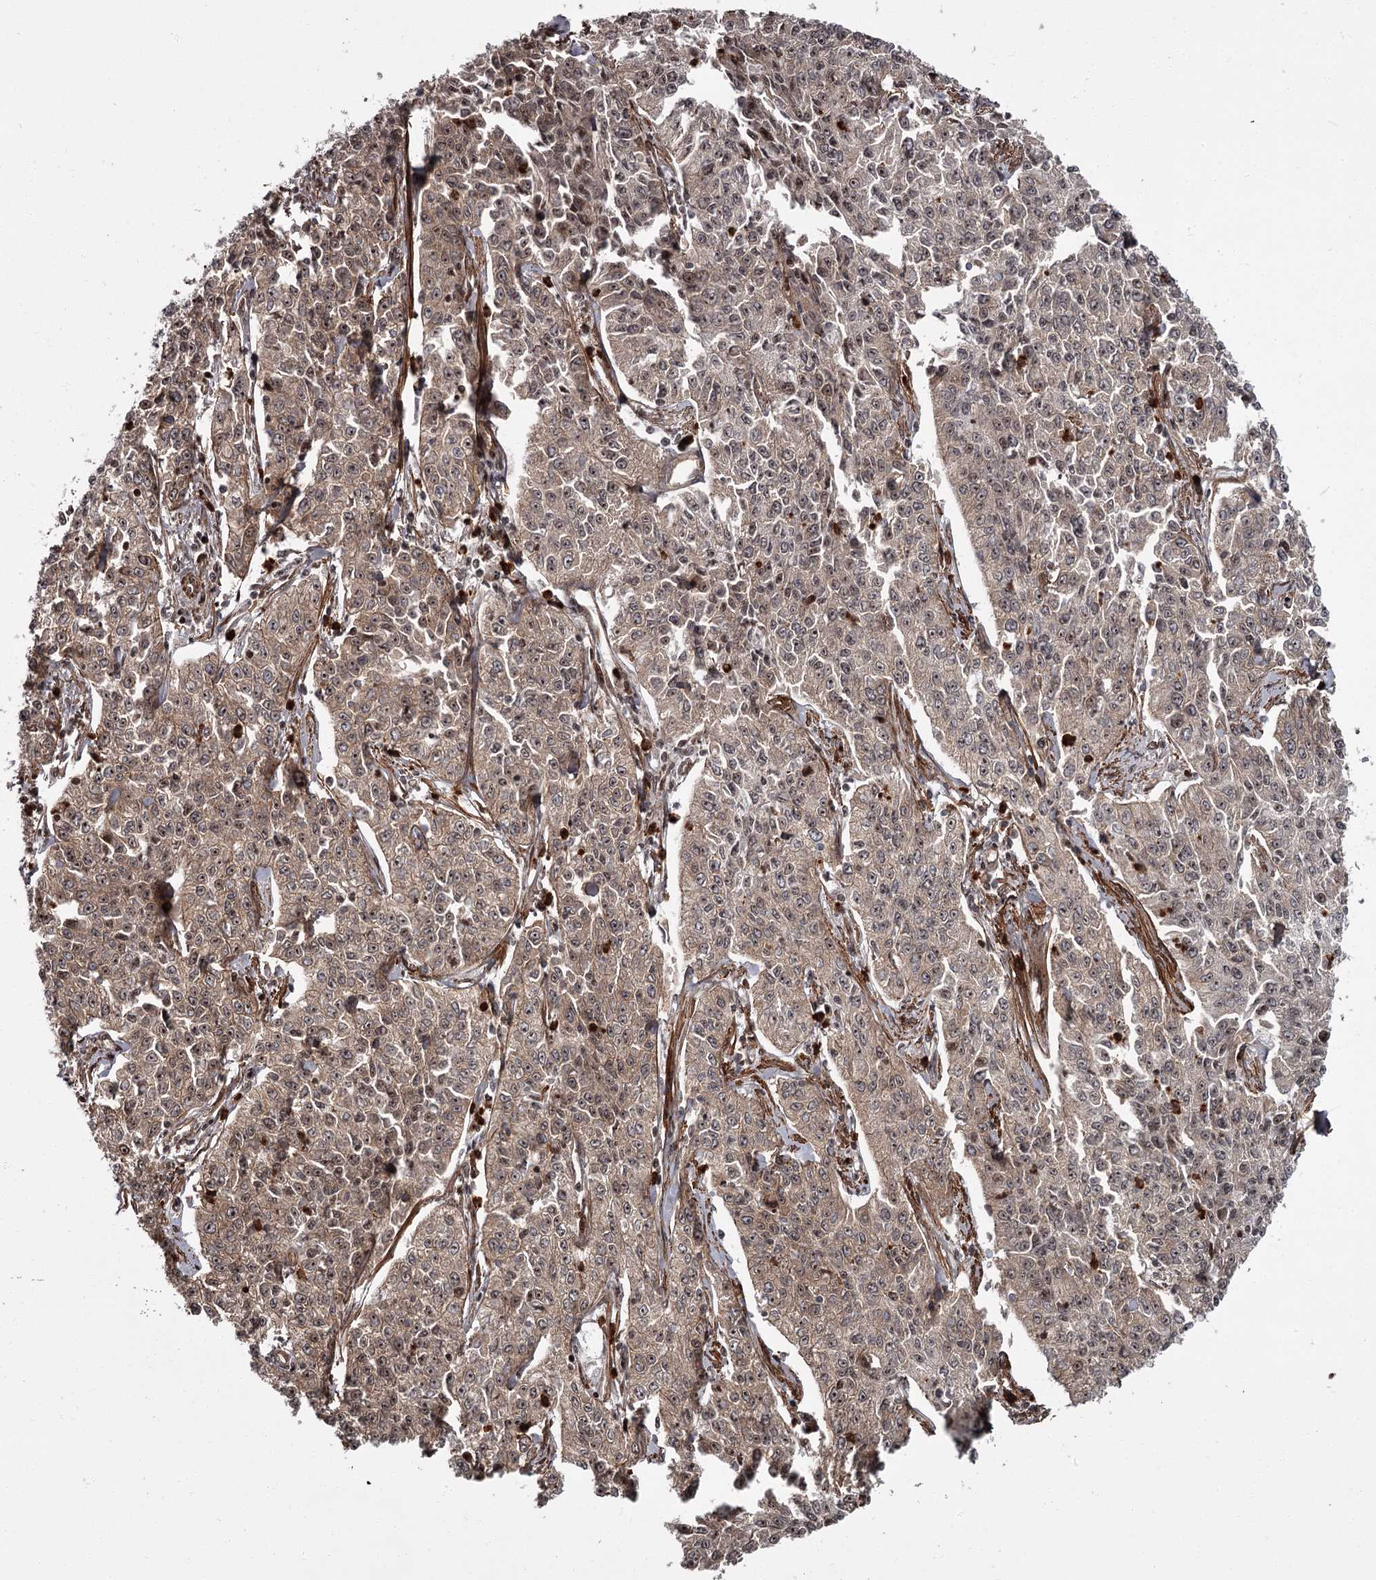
{"staining": {"intensity": "moderate", "quantity": ">75%", "location": "cytoplasmic/membranous,nuclear"}, "tissue": "cervical cancer", "cell_type": "Tumor cells", "image_type": "cancer", "snomed": [{"axis": "morphology", "description": "Squamous cell carcinoma, NOS"}, {"axis": "topography", "description": "Cervix"}], "caption": "This photomicrograph reveals immunohistochemistry staining of human cervical squamous cell carcinoma, with medium moderate cytoplasmic/membranous and nuclear positivity in about >75% of tumor cells.", "gene": "THAP9", "patient": {"sex": "female", "age": 35}}